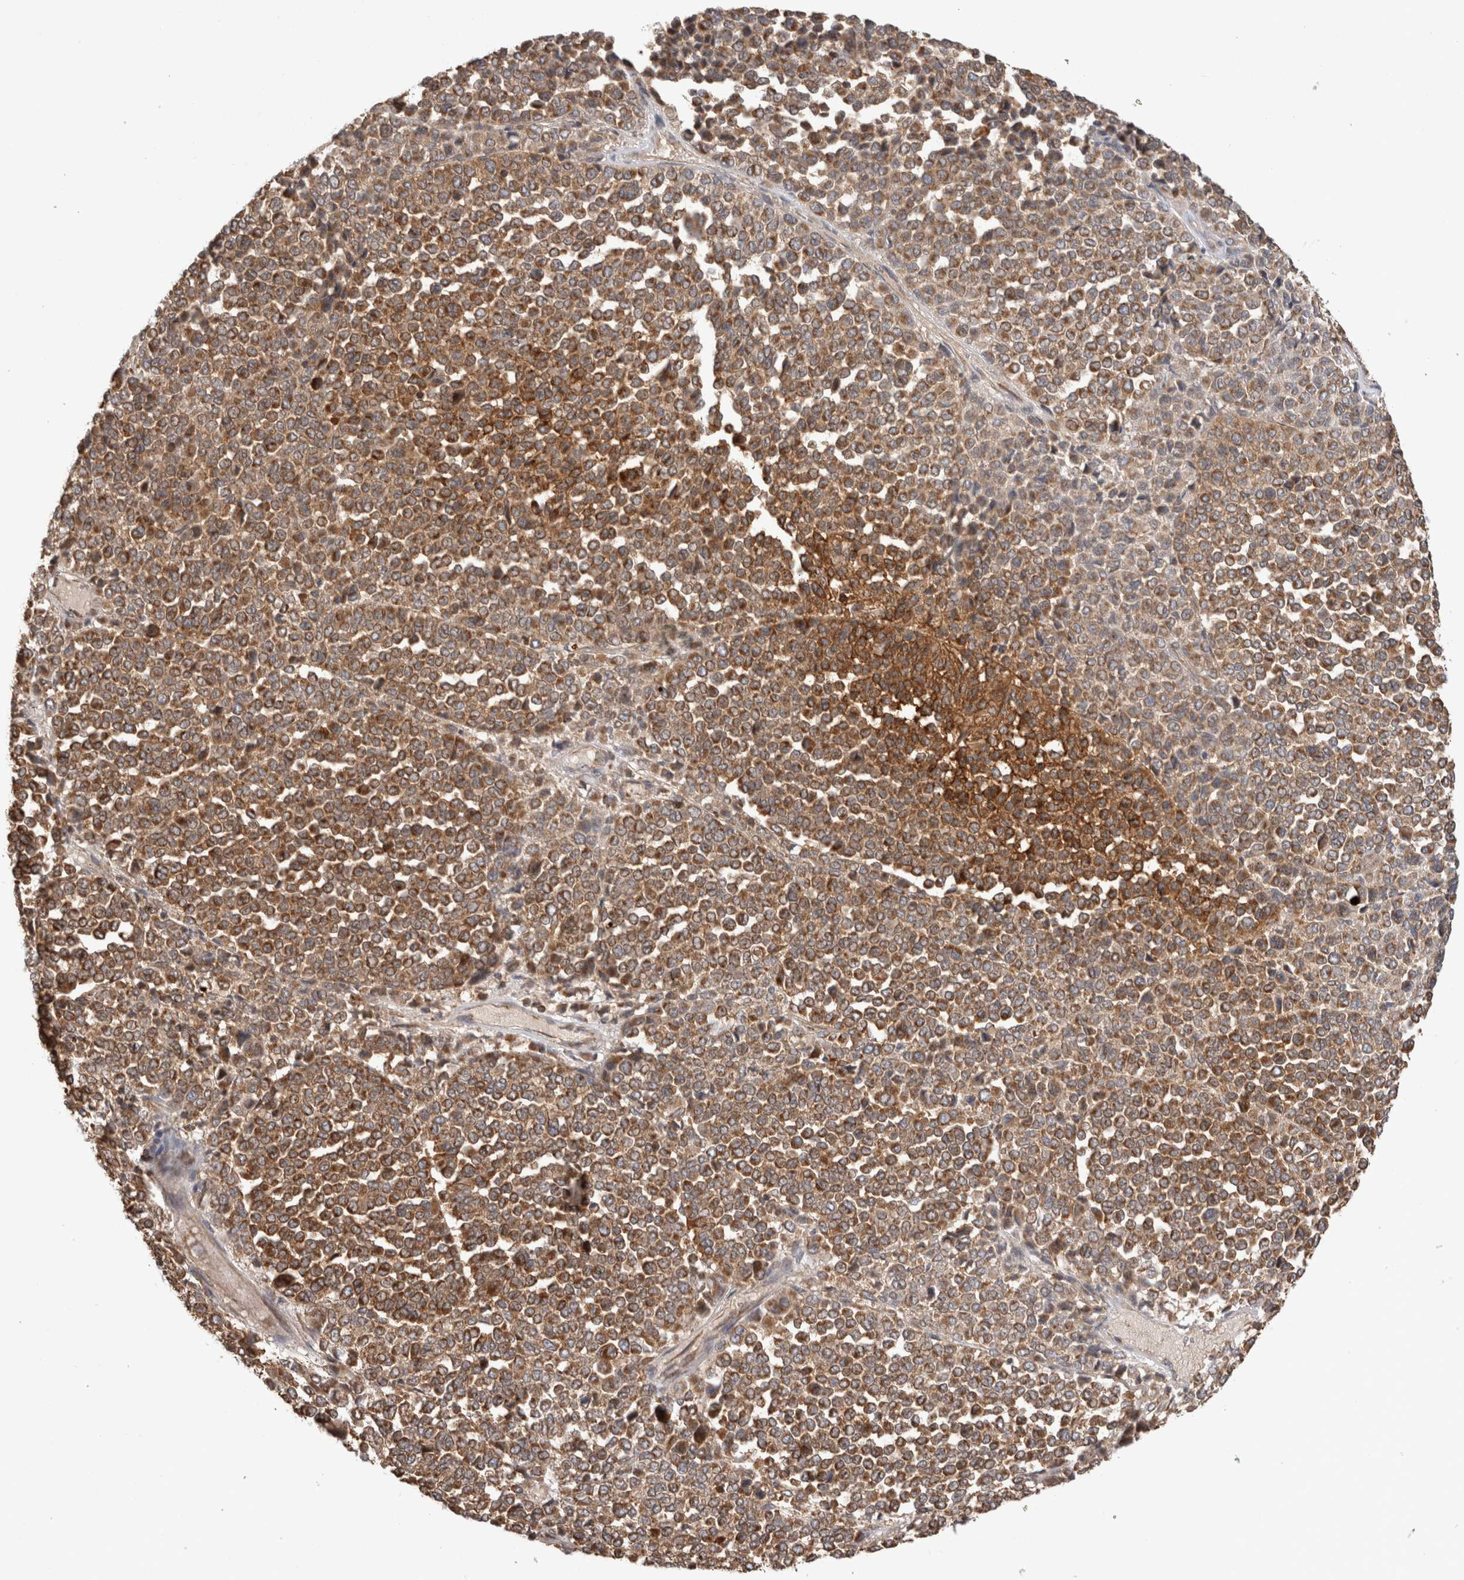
{"staining": {"intensity": "strong", "quantity": ">75%", "location": "cytoplasmic/membranous"}, "tissue": "melanoma", "cell_type": "Tumor cells", "image_type": "cancer", "snomed": [{"axis": "morphology", "description": "Malignant melanoma, Metastatic site"}, {"axis": "topography", "description": "Pancreas"}], "caption": "Malignant melanoma (metastatic site) stained with DAB immunohistochemistry demonstrates high levels of strong cytoplasmic/membranous expression in about >75% of tumor cells.", "gene": "IMMP2L", "patient": {"sex": "female", "age": 30}}